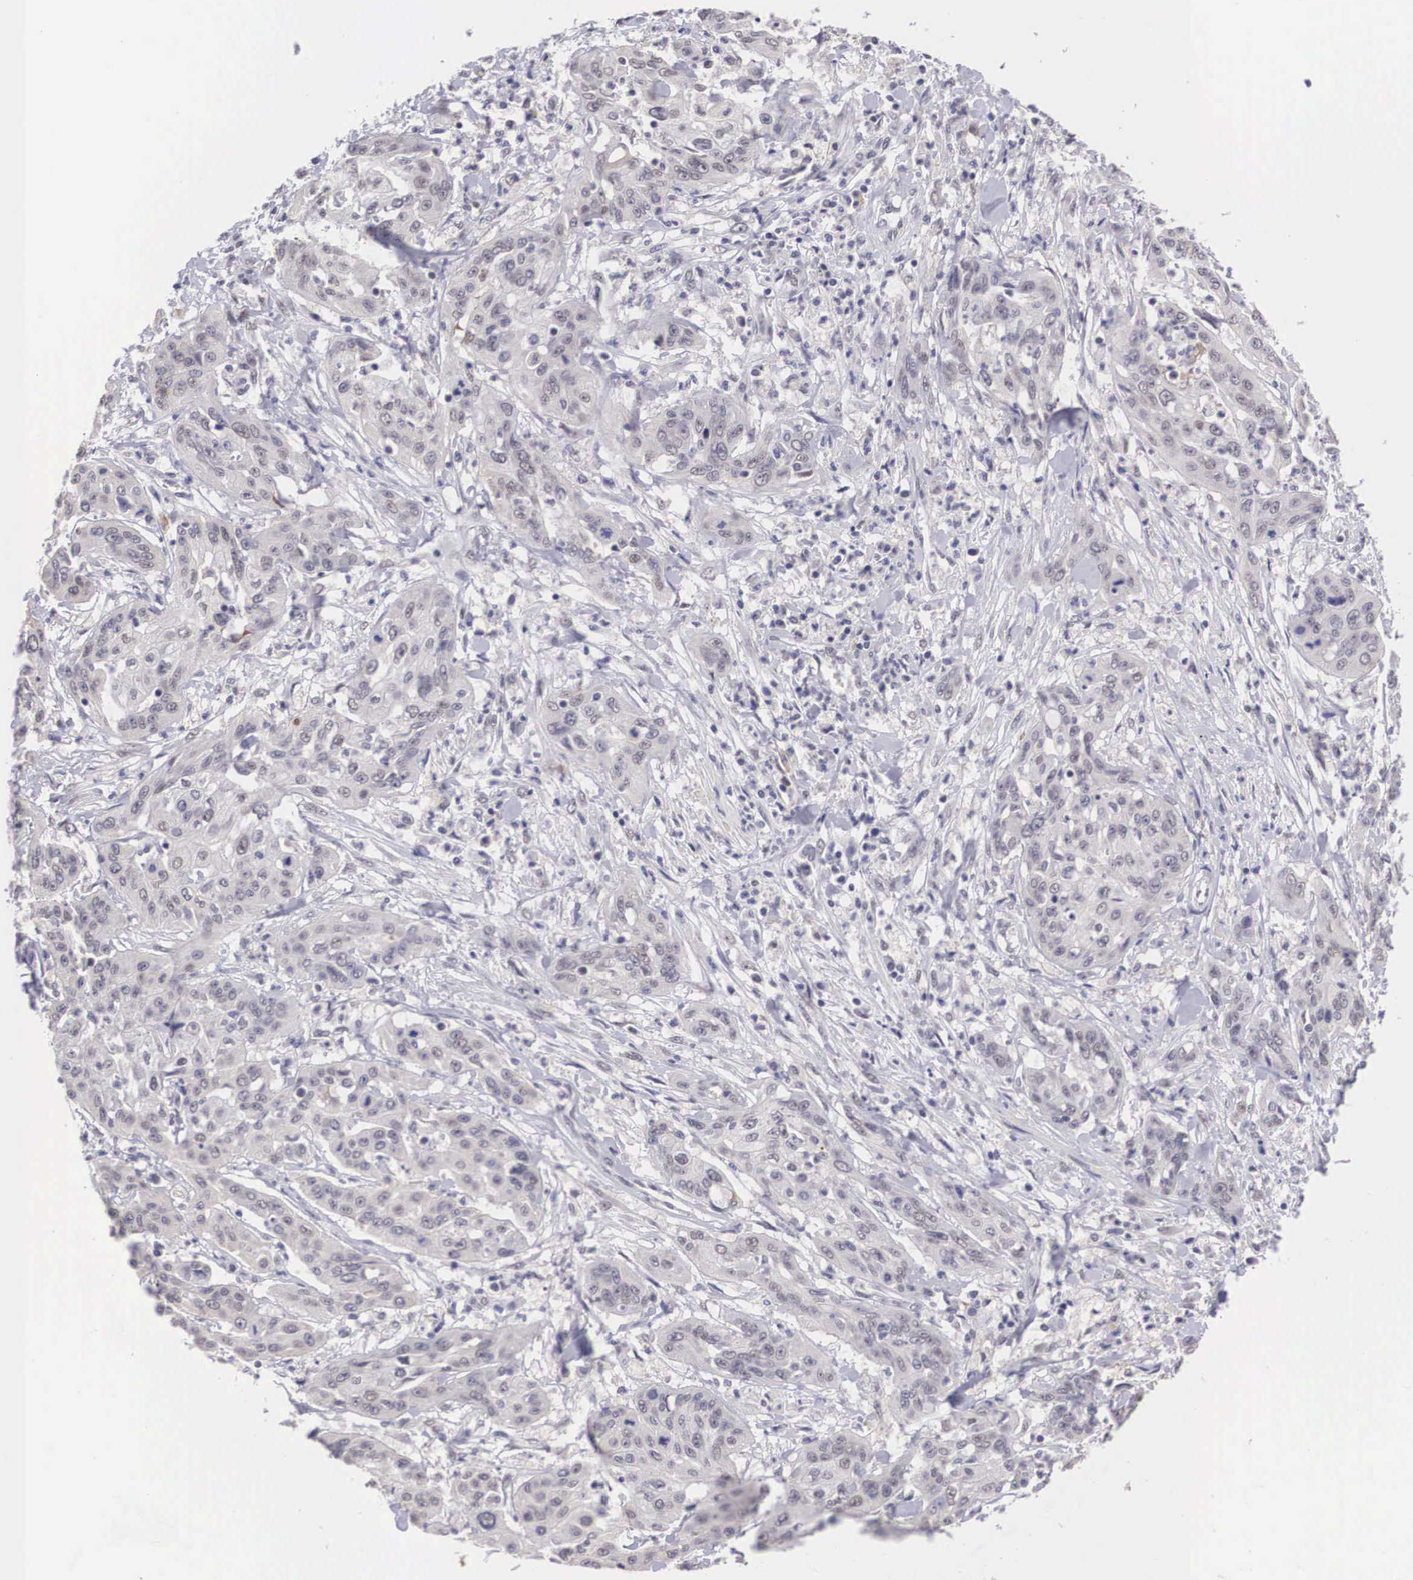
{"staining": {"intensity": "weak", "quantity": "<25%", "location": "cytoplasmic/membranous,nuclear"}, "tissue": "cervical cancer", "cell_type": "Tumor cells", "image_type": "cancer", "snomed": [{"axis": "morphology", "description": "Squamous cell carcinoma, NOS"}, {"axis": "topography", "description": "Cervix"}], "caption": "This micrograph is of squamous cell carcinoma (cervical) stained with immunohistochemistry (IHC) to label a protein in brown with the nuclei are counter-stained blue. There is no staining in tumor cells.", "gene": "NINL", "patient": {"sex": "female", "age": 41}}